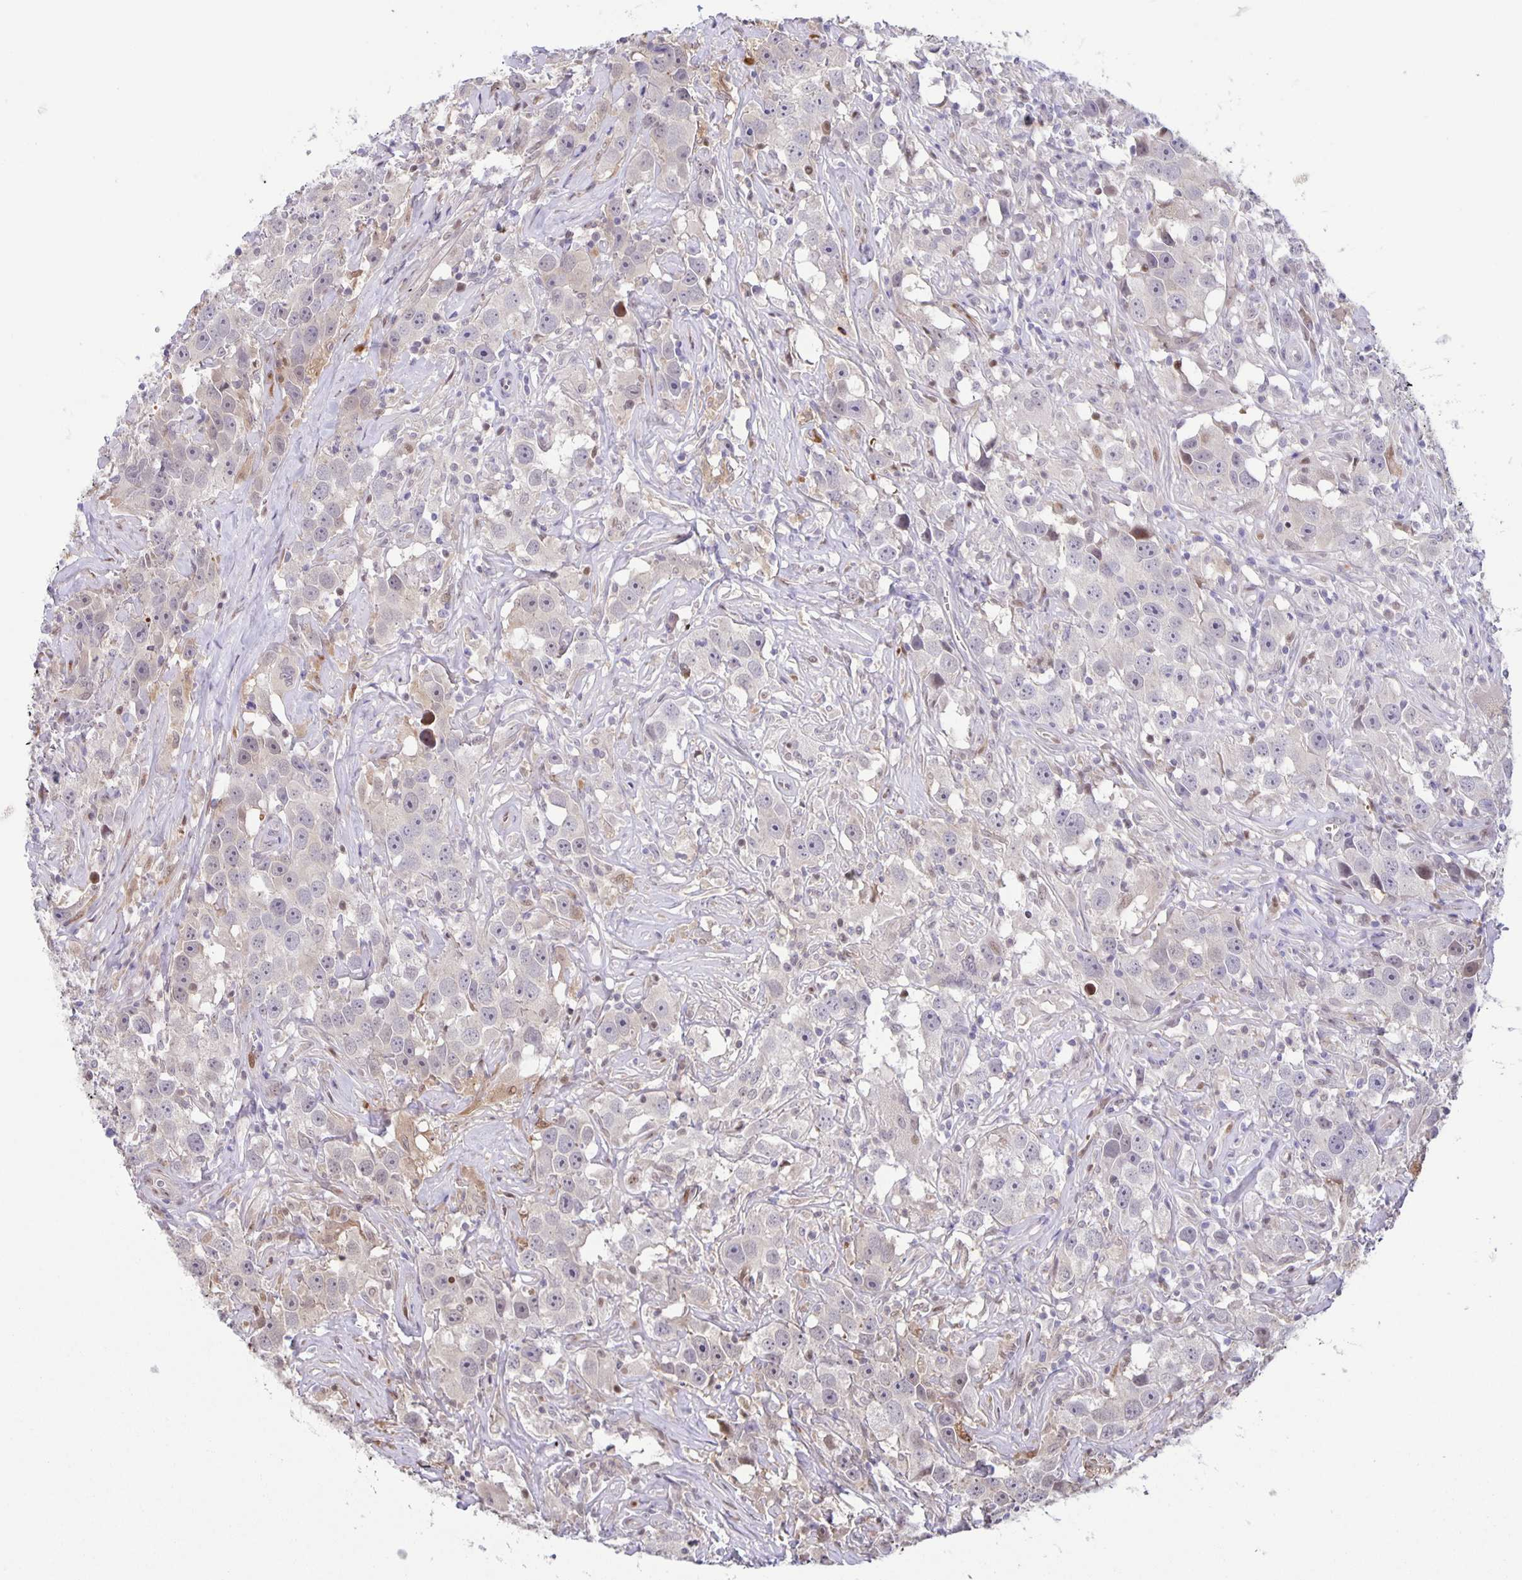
{"staining": {"intensity": "negative", "quantity": "none", "location": "none"}, "tissue": "testis cancer", "cell_type": "Tumor cells", "image_type": "cancer", "snomed": [{"axis": "morphology", "description": "Seminoma, NOS"}, {"axis": "topography", "description": "Testis"}], "caption": "Image shows no protein staining in tumor cells of seminoma (testis) tissue. (DAB (3,3'-diaminobenzidine) immunohistochemistry, high magnification).", "gene": "MAPK12", "patient": {"sex": "male", "age": 49}}